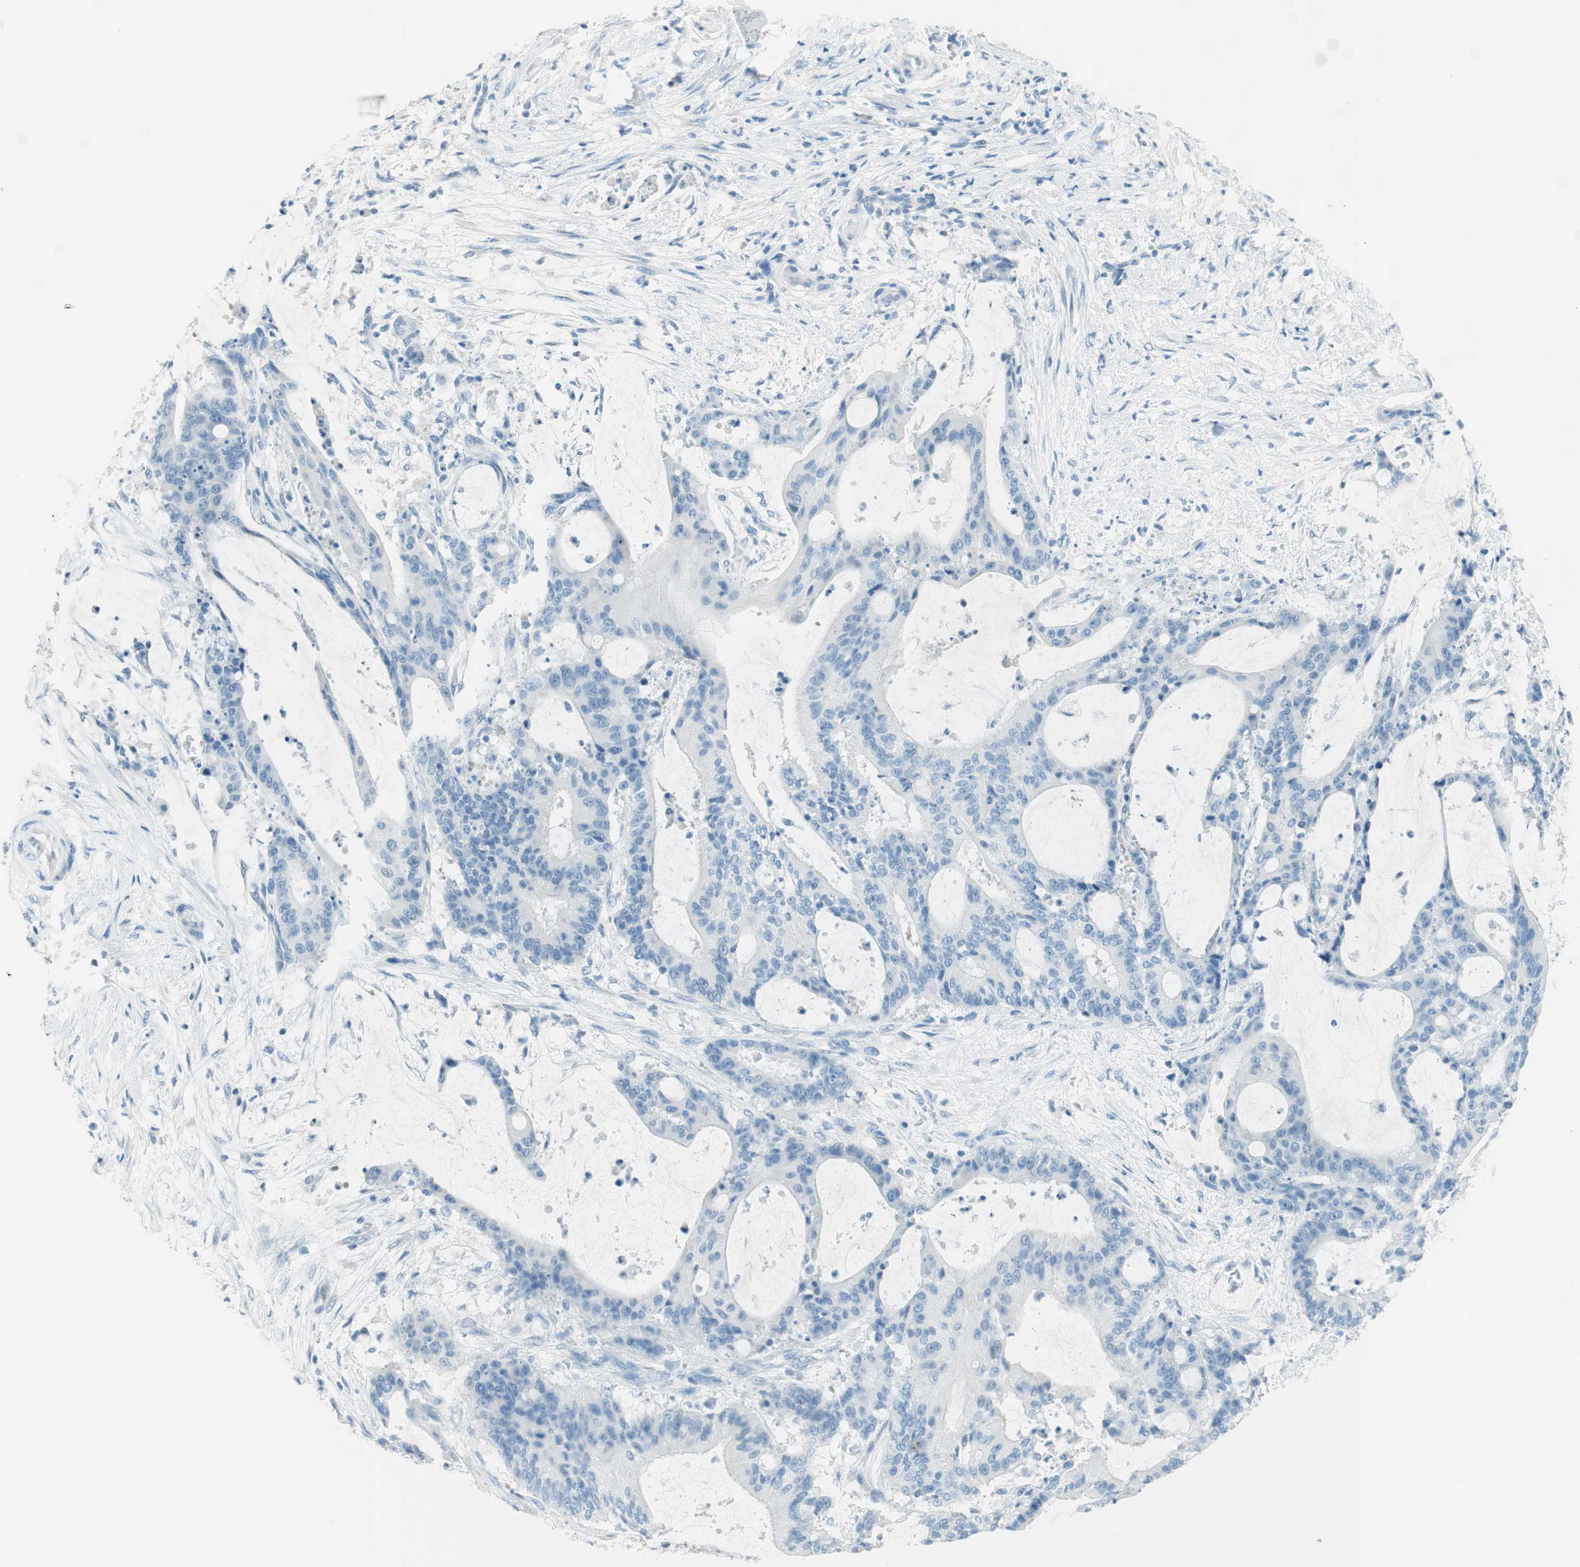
{"staining": {"intensity": "negative", "quantity": "none", "location": "none"}, "tissue": "liver cancer", "cell_type": "Tumor cells", "image_type": "cancer", "snomed": [{"axis": "morphology", "description": "Cholangiocarcinoma"}, {"axis": "topography", "description": "Liver"}], "caption": "High magnification brightfield microscopy of liver cancer stained with DAB (3,3'-diaminobenzidine) (brown) and counterstained with hematoxylin (blue): tumor cells show no significant staining.", "gene": "TNFRSF13C", "patient": {"sex": "female", "age": 73}}